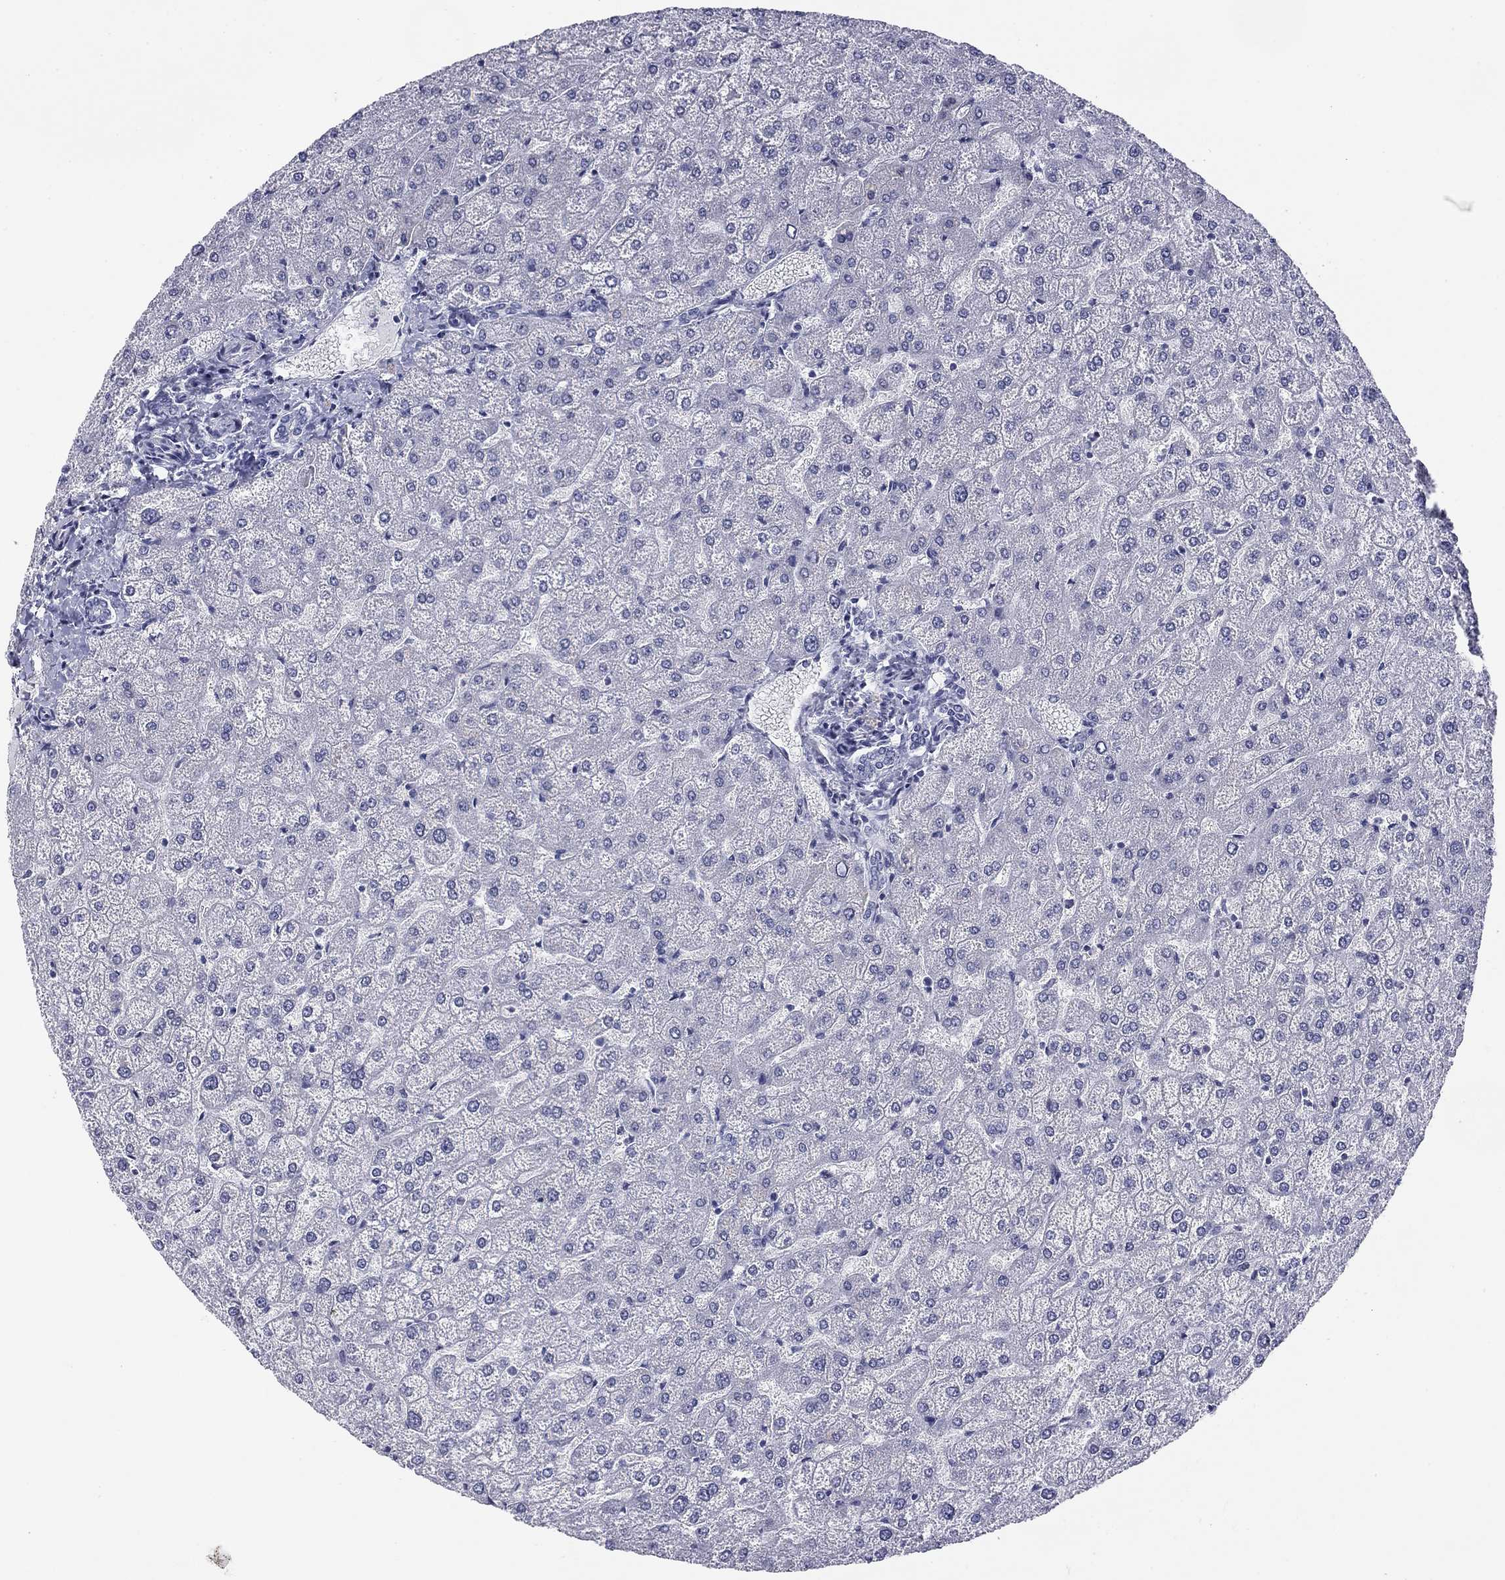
{"staining": {"intensity": "negative", "quantity": "none", "location": "none"}, "tissue": "liver", "cell_type": "Cholangiocytes", "image_type": "normal", "snomed": [{"axis": "morphology", "description": "Normal tissue, NOS"}, {"axis": "topography", "description": "Liver"}], "caption": "Cholangiocytes show no significant protein positivity in benign liver. Brightfield microscopy of immunohistochemistry stained with DAB (brown) and hematoxylin (blue), captured at high magnification.", "gene": "PRPH", "patient": {"sex": "female", "age": 32}}